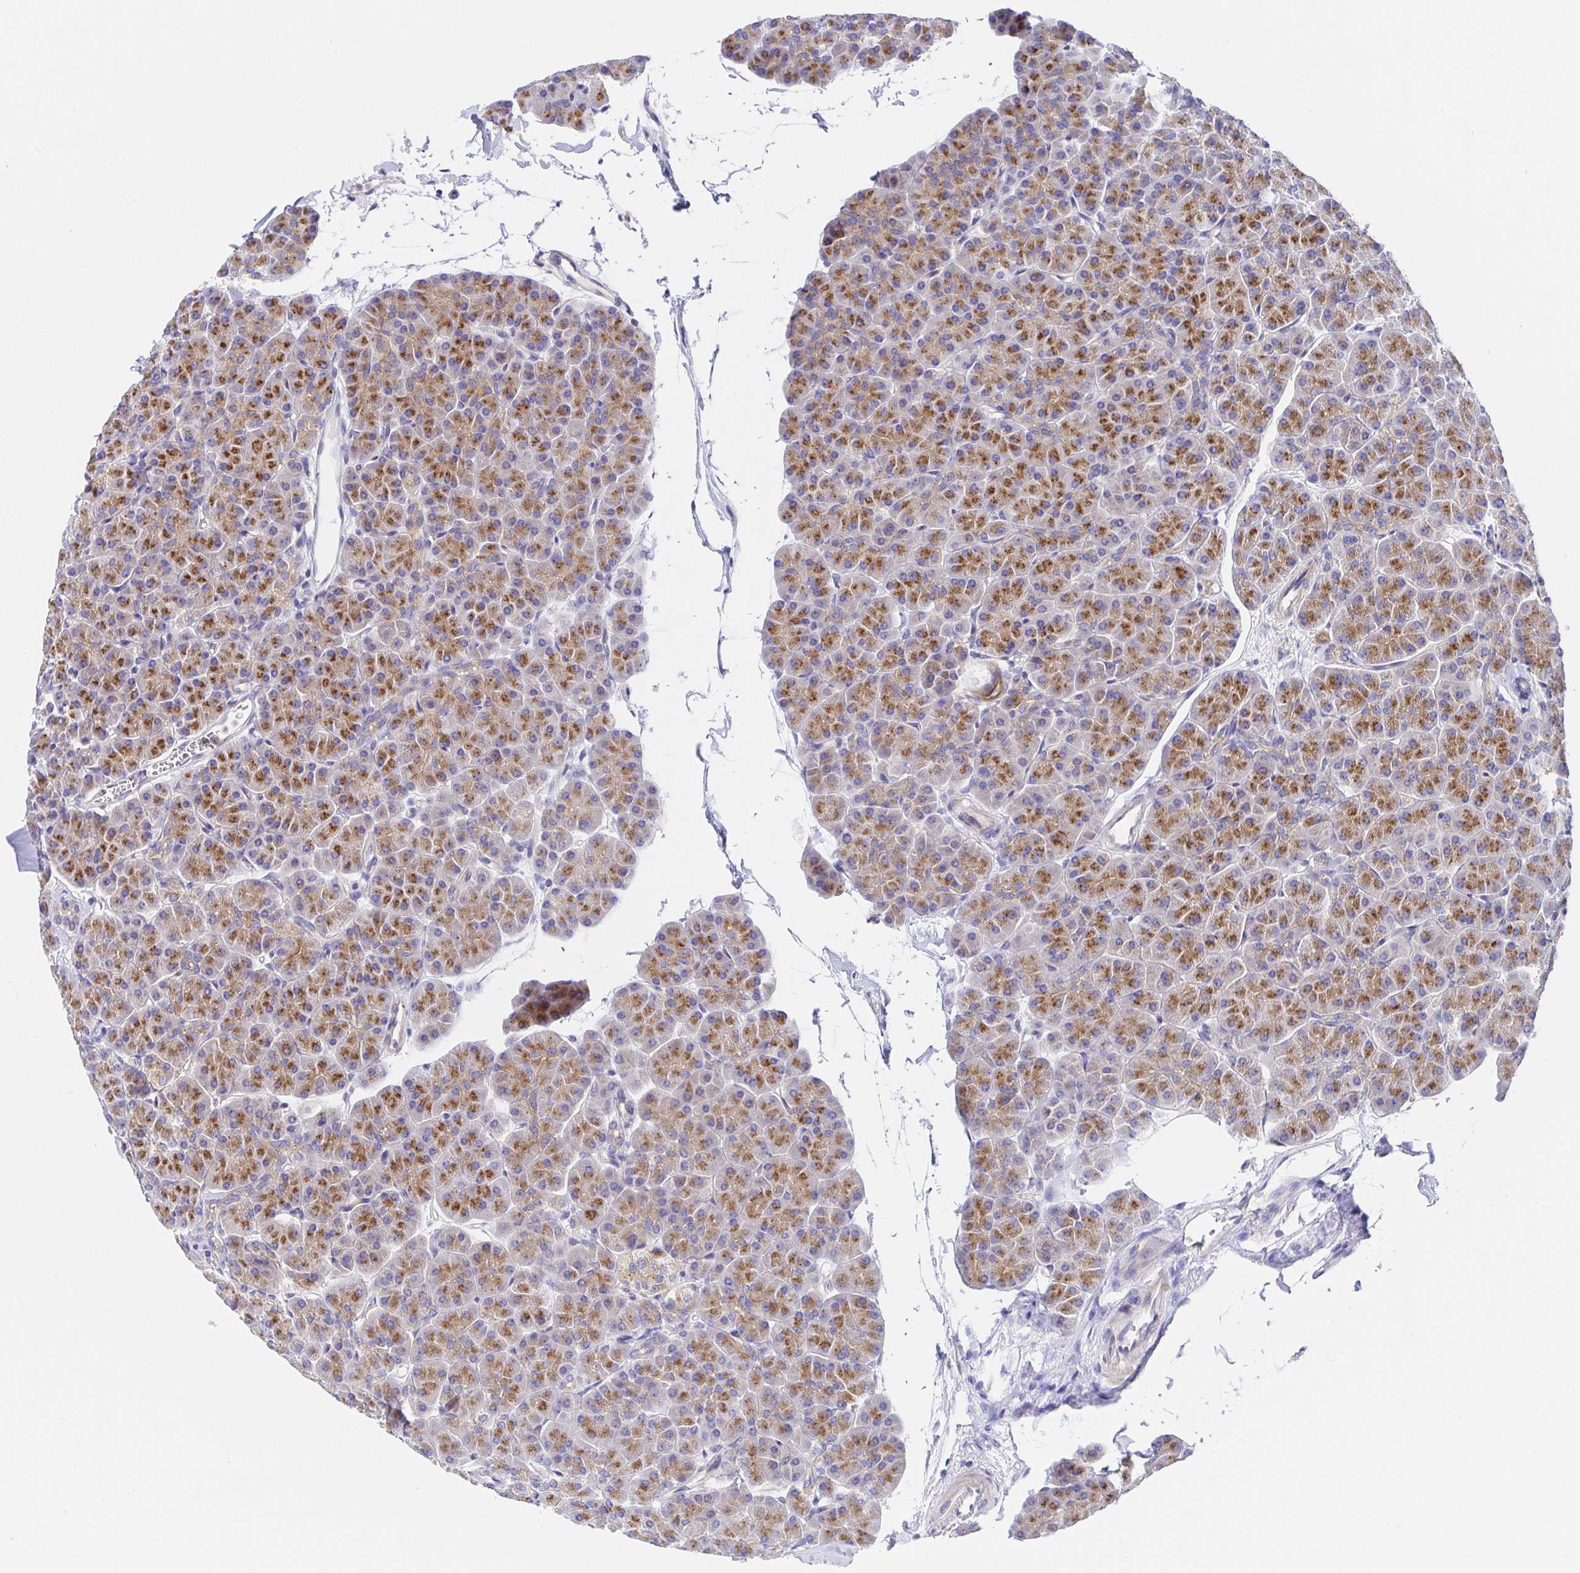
{"staining": {"intensity": "moderate", "quantity": ">75%", "location": "cytoplasmic/membranous"}, "tissue": "pancreas", "cell_type": "Exocrine glandular cells", "image_type": "normal", "snomed": [{"axis": "morphology", "description": "Normal tissue, NOS"}, {"axis": "topography", "description": "Pancreas"}, {"axis": "topography", "description": "Peripheral nerve tissue"}], "caption": "Immunohistochemical staining of unremarkable pancreas demonstrates >75% levels of moderate cytoplasmic/membranous protein staining in approximately >75% of exocrine glandular cells.", "gene": "GOLGA1", "patient": {"sex": "male", "age": 54}}